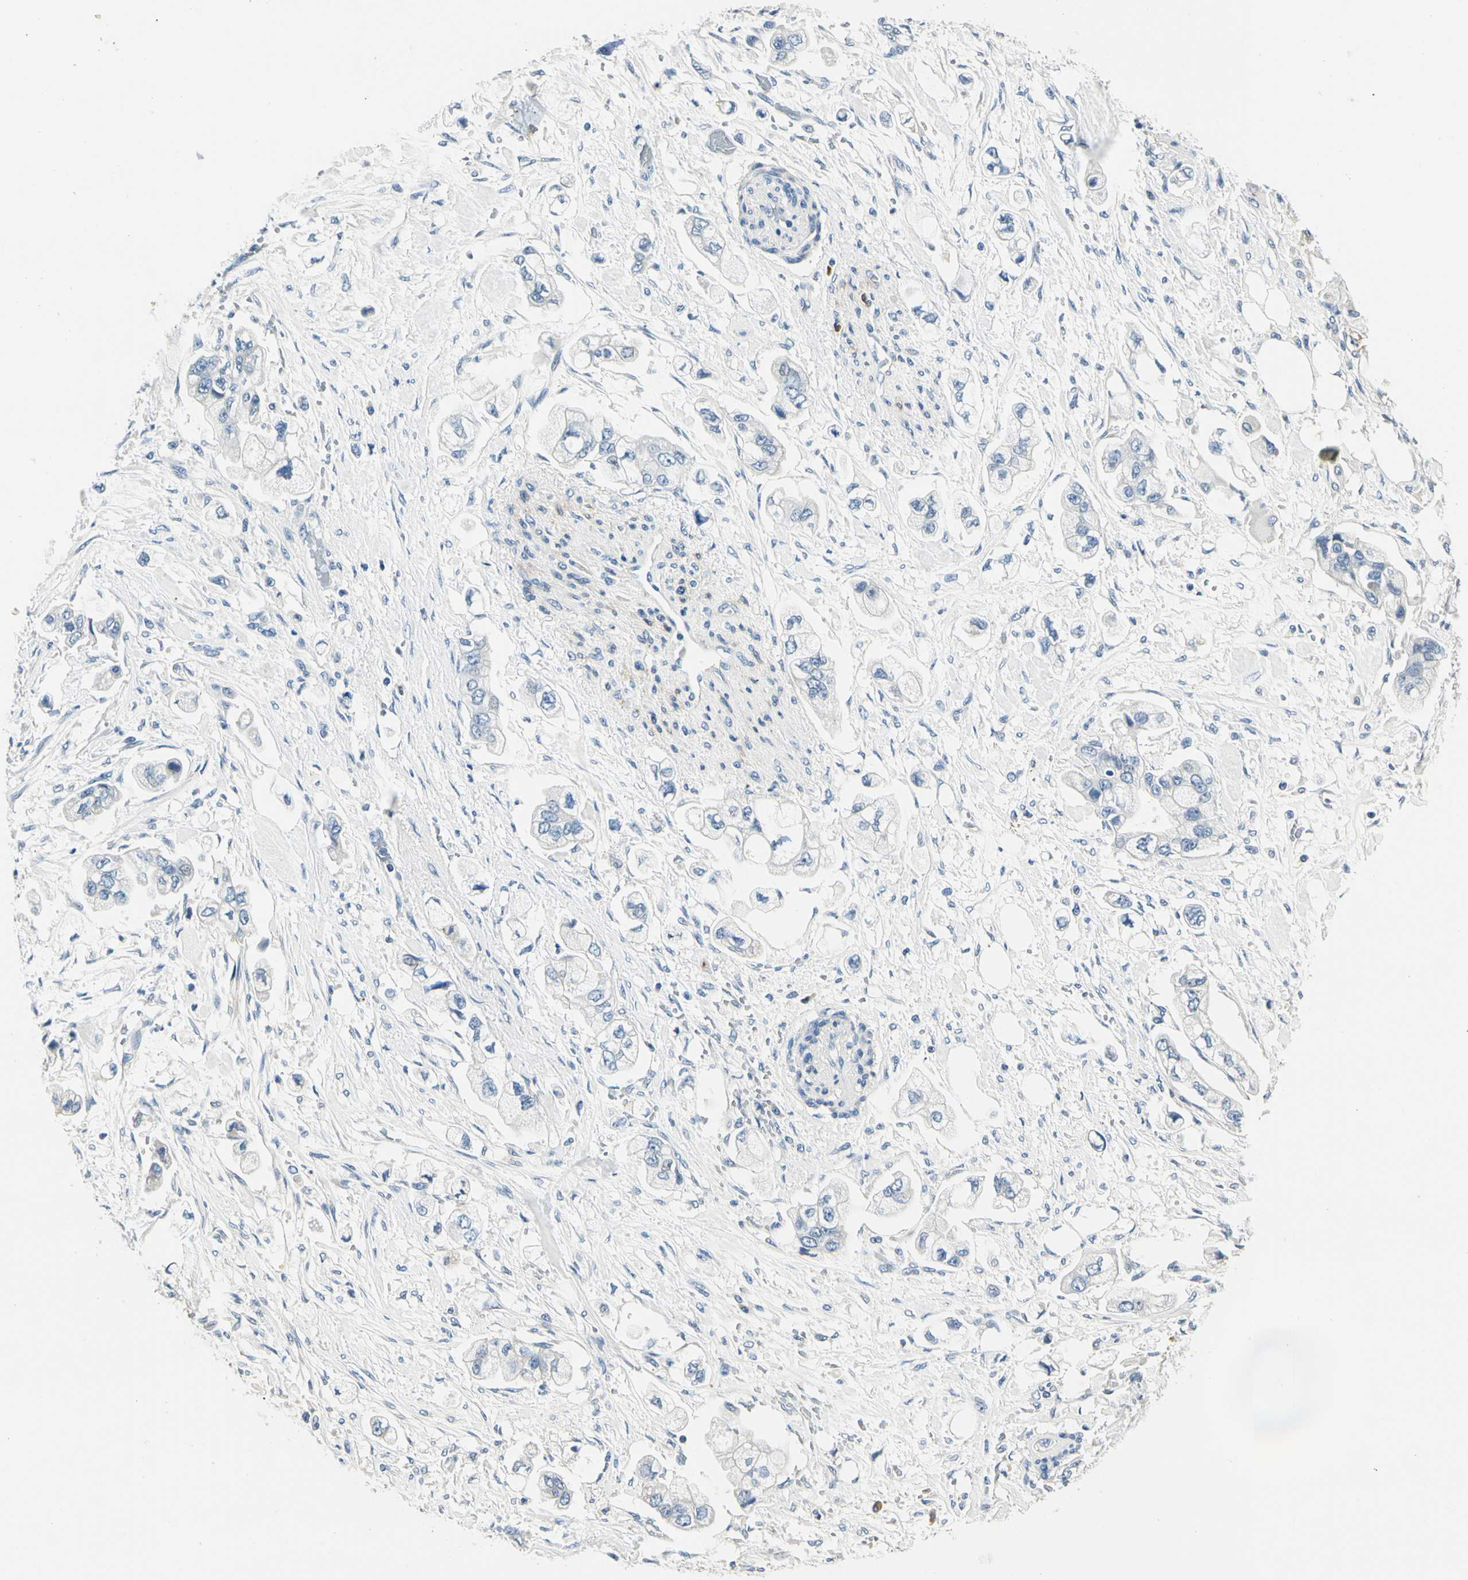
{"staining": {"intensity": "negative", "quantity": "none", "location": "none"}, "tissue": "stomach cancer", "cell_type": "Tumor cells", "image_type": "cancer", "snomed": [{"axis": "morphology", "description": "Adenocarcinoma, NOS"}, {"axis": "topography", "description": "Stomach"}], "caption": "A high-resolution micrograph shows IHC staining of stomach cancer (adenocarcinoma), which demonstrates no significant staining in tumor cells.", "gene": "TGFBR3", "patient": {"sex": "male", "age": 62}}